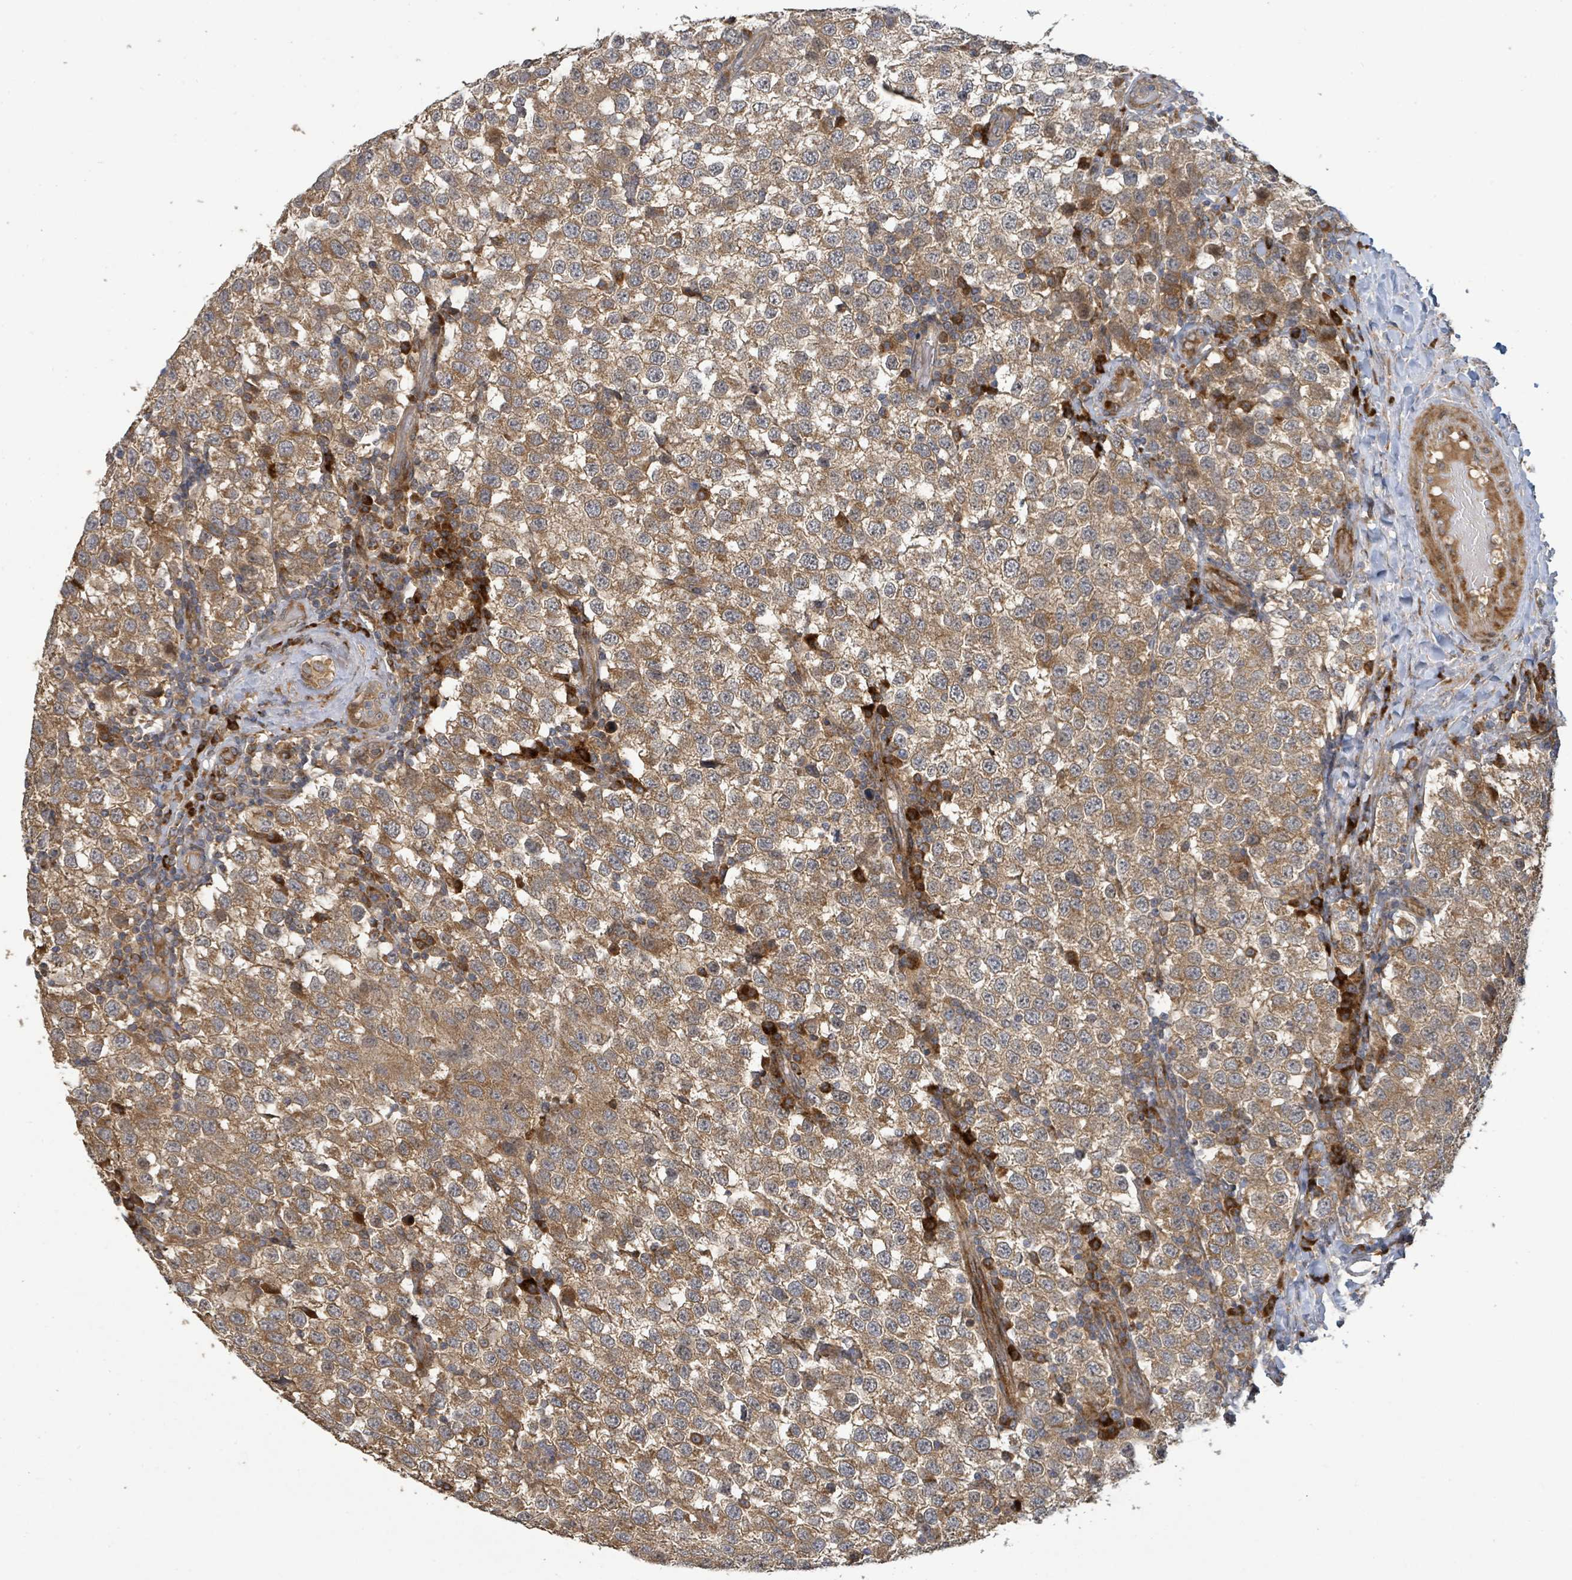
{"staining": {"intensity": "moderate", "quantity": ">75%", "location": "cytoplasmic/membranous"}, "tissue": "testis cancer", "cell_type": "Tumor cells", "image_type": "cancer", "snomed": [{"axis": "morphology", "description": "Seminoma, NOS"}, {"axis": "topography", "description": "Testis"}], "caption": "Immunohistochemistry of testis cancer (seminoma) shows medium levels of moderate cytoplasmic/membranous staining in approximately >75% of tumor cells.", "gene": "STARD4", "patient": {"sex": "male", "age": 34}}